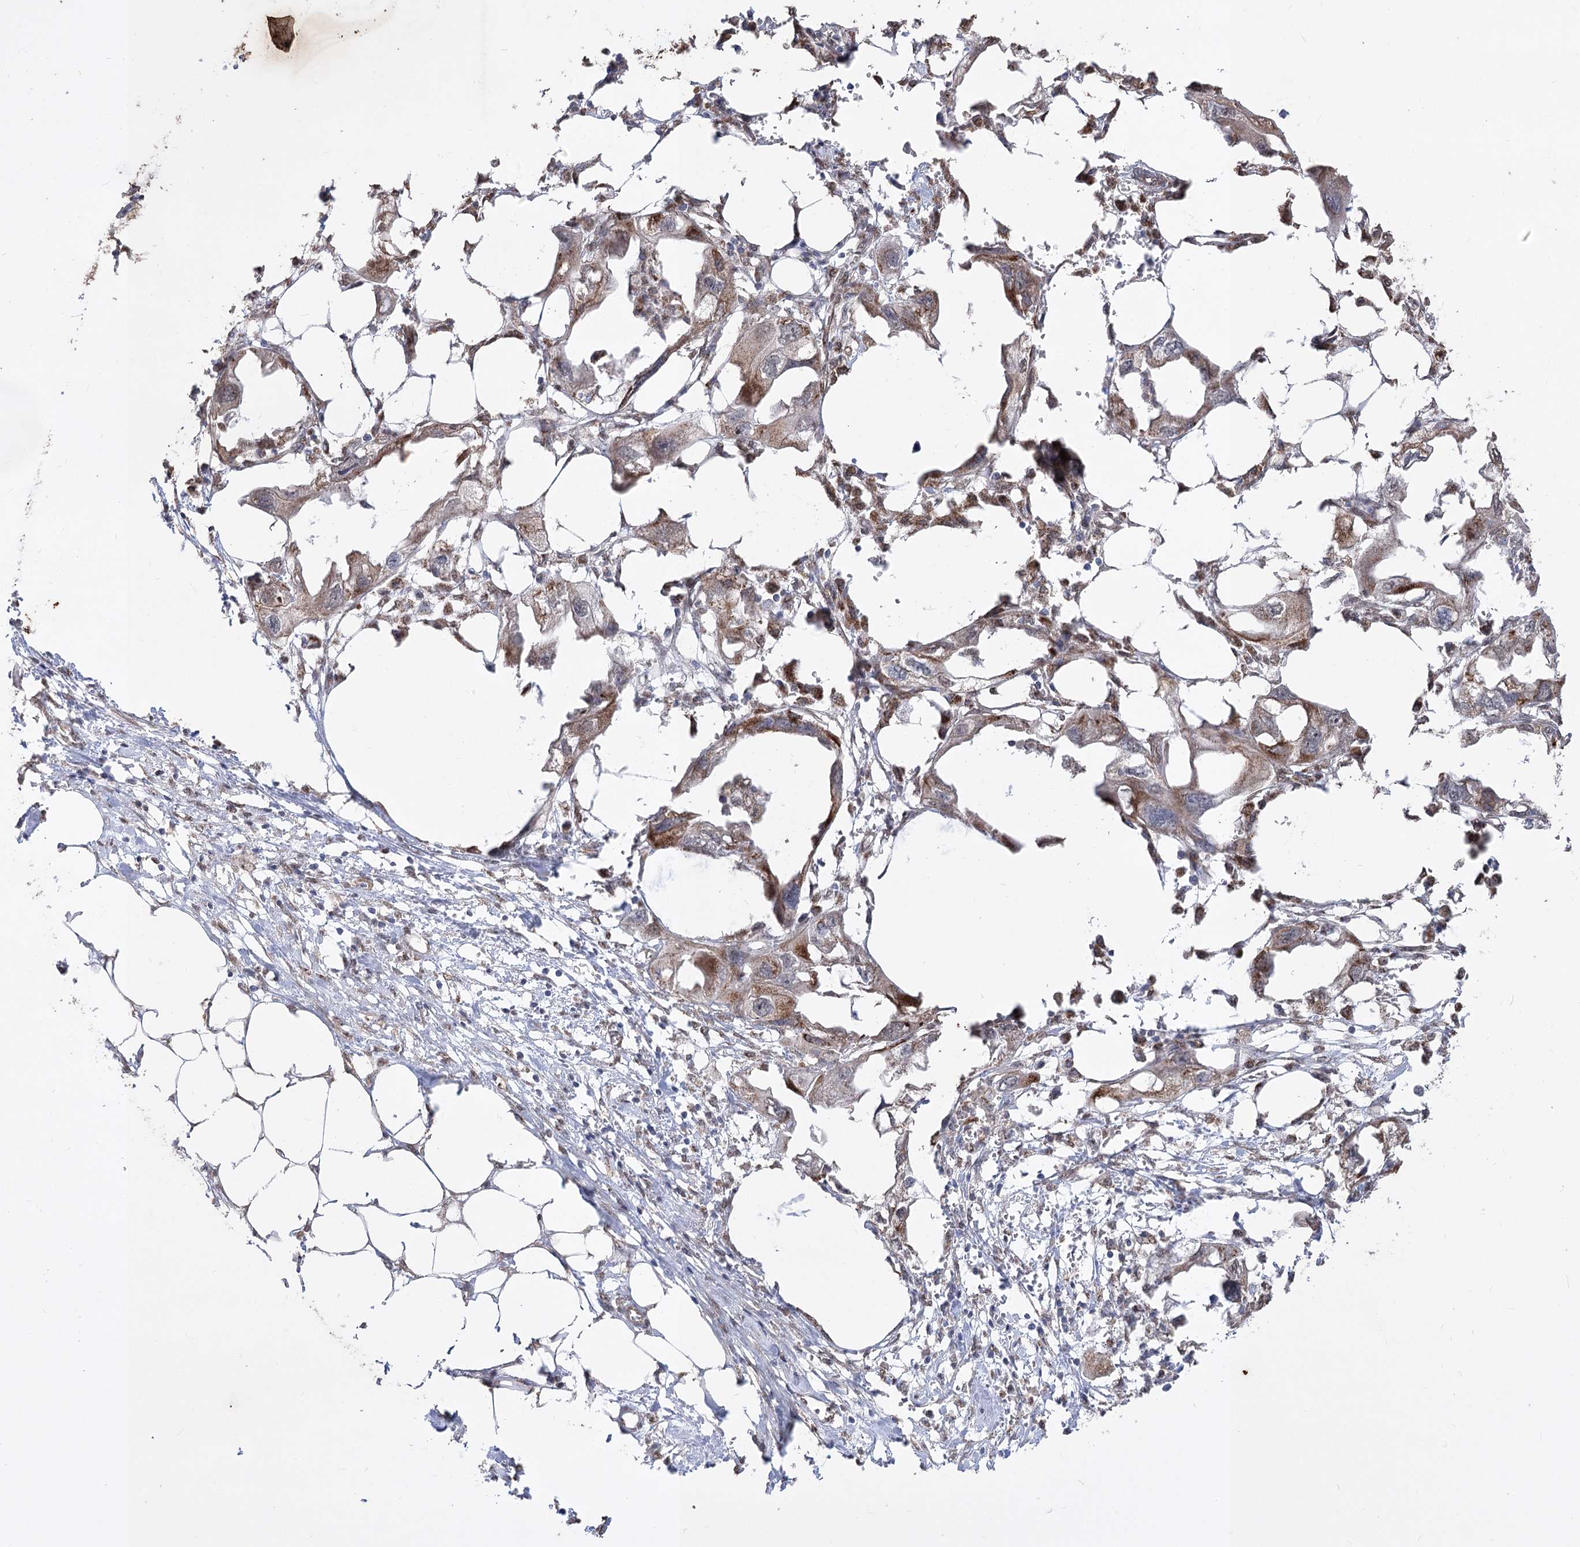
{"staining": {"intensity": "moderate", "quantity": ">75%", "location": "cytoplasmic/membranous"}, "tissue": "endometrial cancer", "cell_type": "Tumor cells", "image_type": "cancer", "snomed": [{"axis": "morphology", "description": "Adenocarcinoma, NOS"}, {"axis": "morphology", "description": "Adenocarcinoma, metastatic, NOS"}, {"axis": "topography", "description": "Adipose tissue"}, {"axis": "topography", "description": "Endometrium"}], "caption": "Approximately >75% of tumor cells in metastatic adenocarcinoma (endometrial) display moderate cytoplasmic/membranous protein expression as visualized by brown immunohistochemical staining.", "gene": "ZSCAN23", "patient": {"sex": "female", "age": 67}}